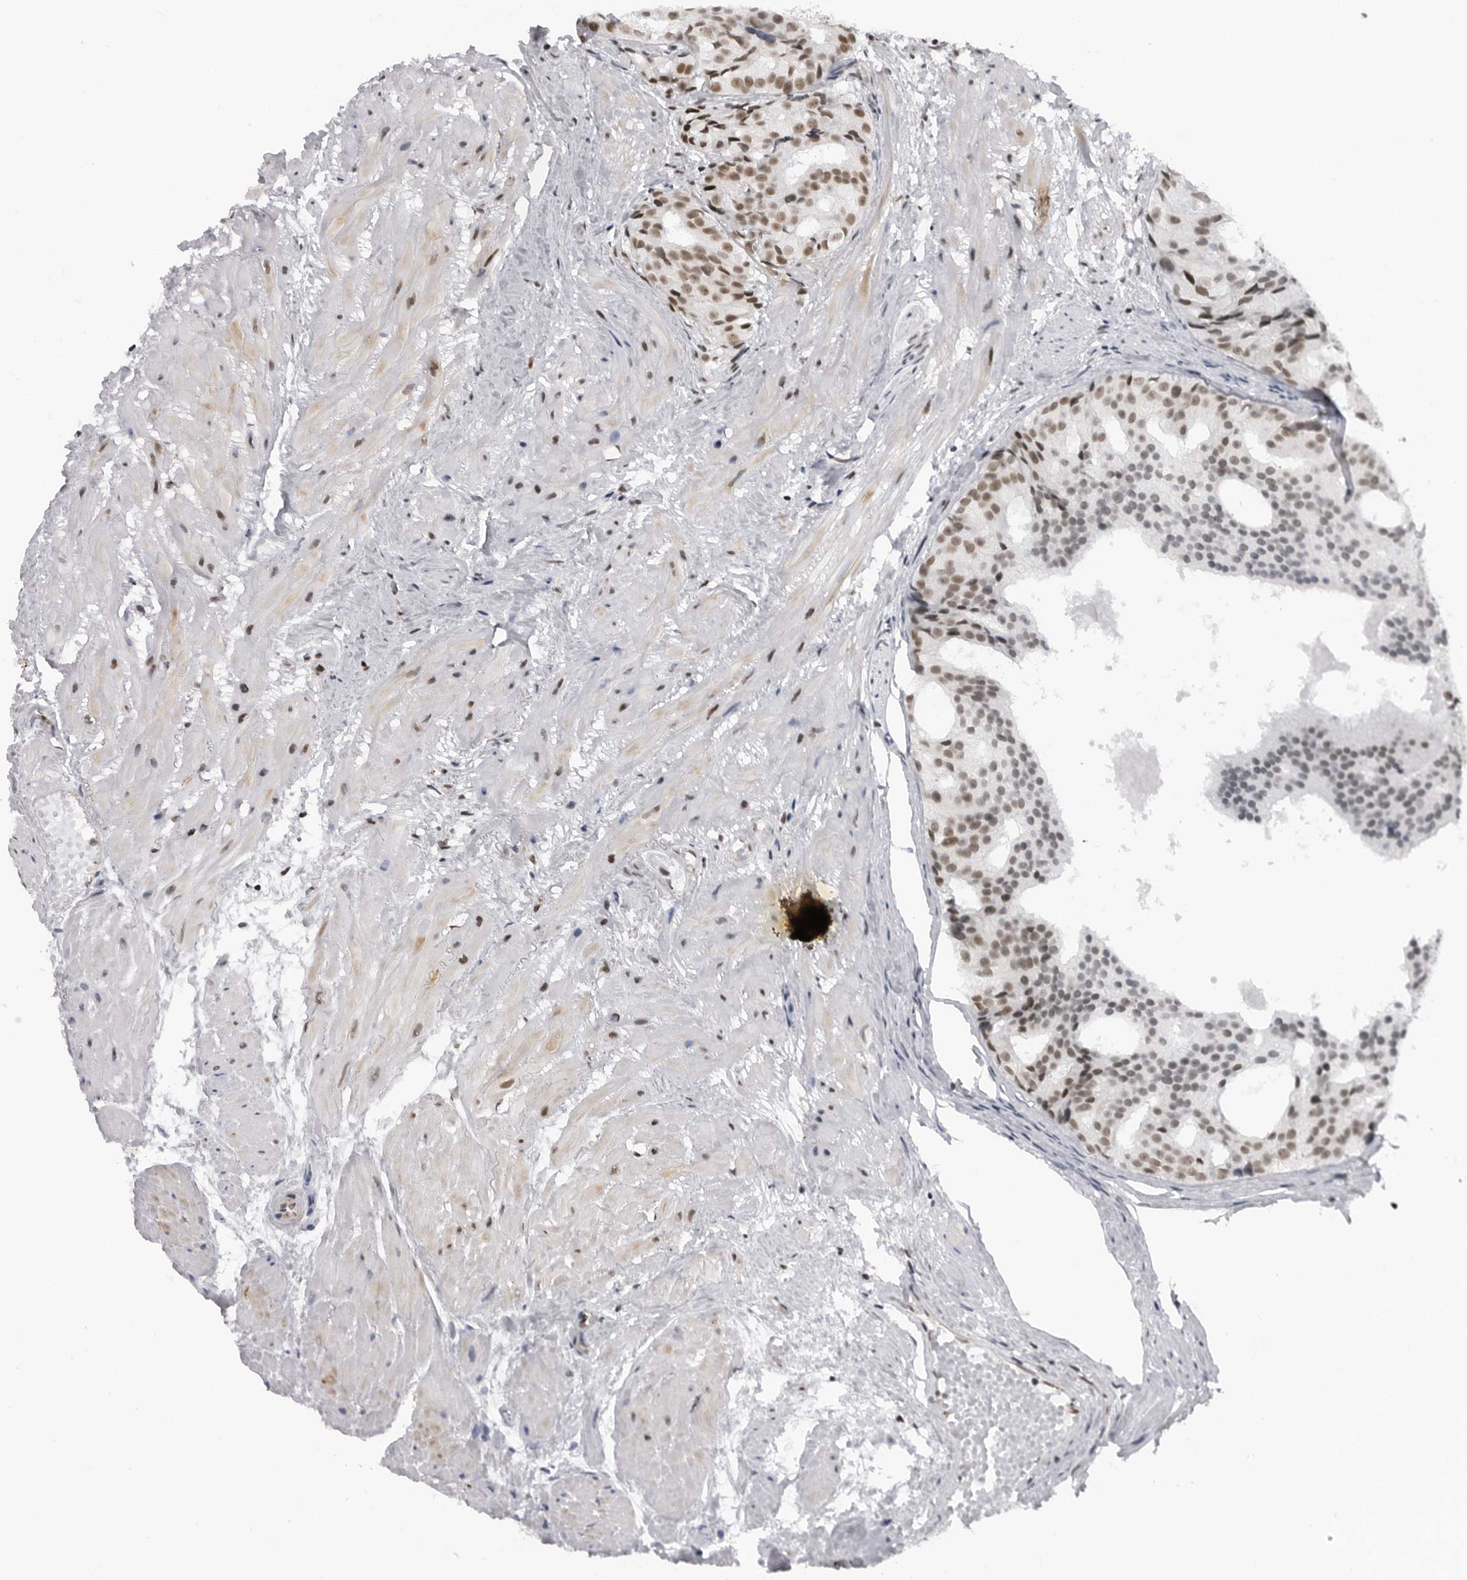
{"staining": {"intensity": "moderate", "quantity": ">75%", "location": "nuclear"}, "tissue": "prostate cancer", "cell_type": "Tumor cells", "image_type": "cancer", "snomed": [{"axis": "morphology", "description": "Adenocarcinoma, Low grade"}, {"axis": "topography", "description": "Prostate"}], "caption": "Immunohistochemical staining of prostate cancer (low-grade adenocarcinoma) shows medium levels of moderate nuclear protein positivity in about >75% of tumor cells.", "gene": "RNF26", "patient": {"sex": "male", "age": 88}}